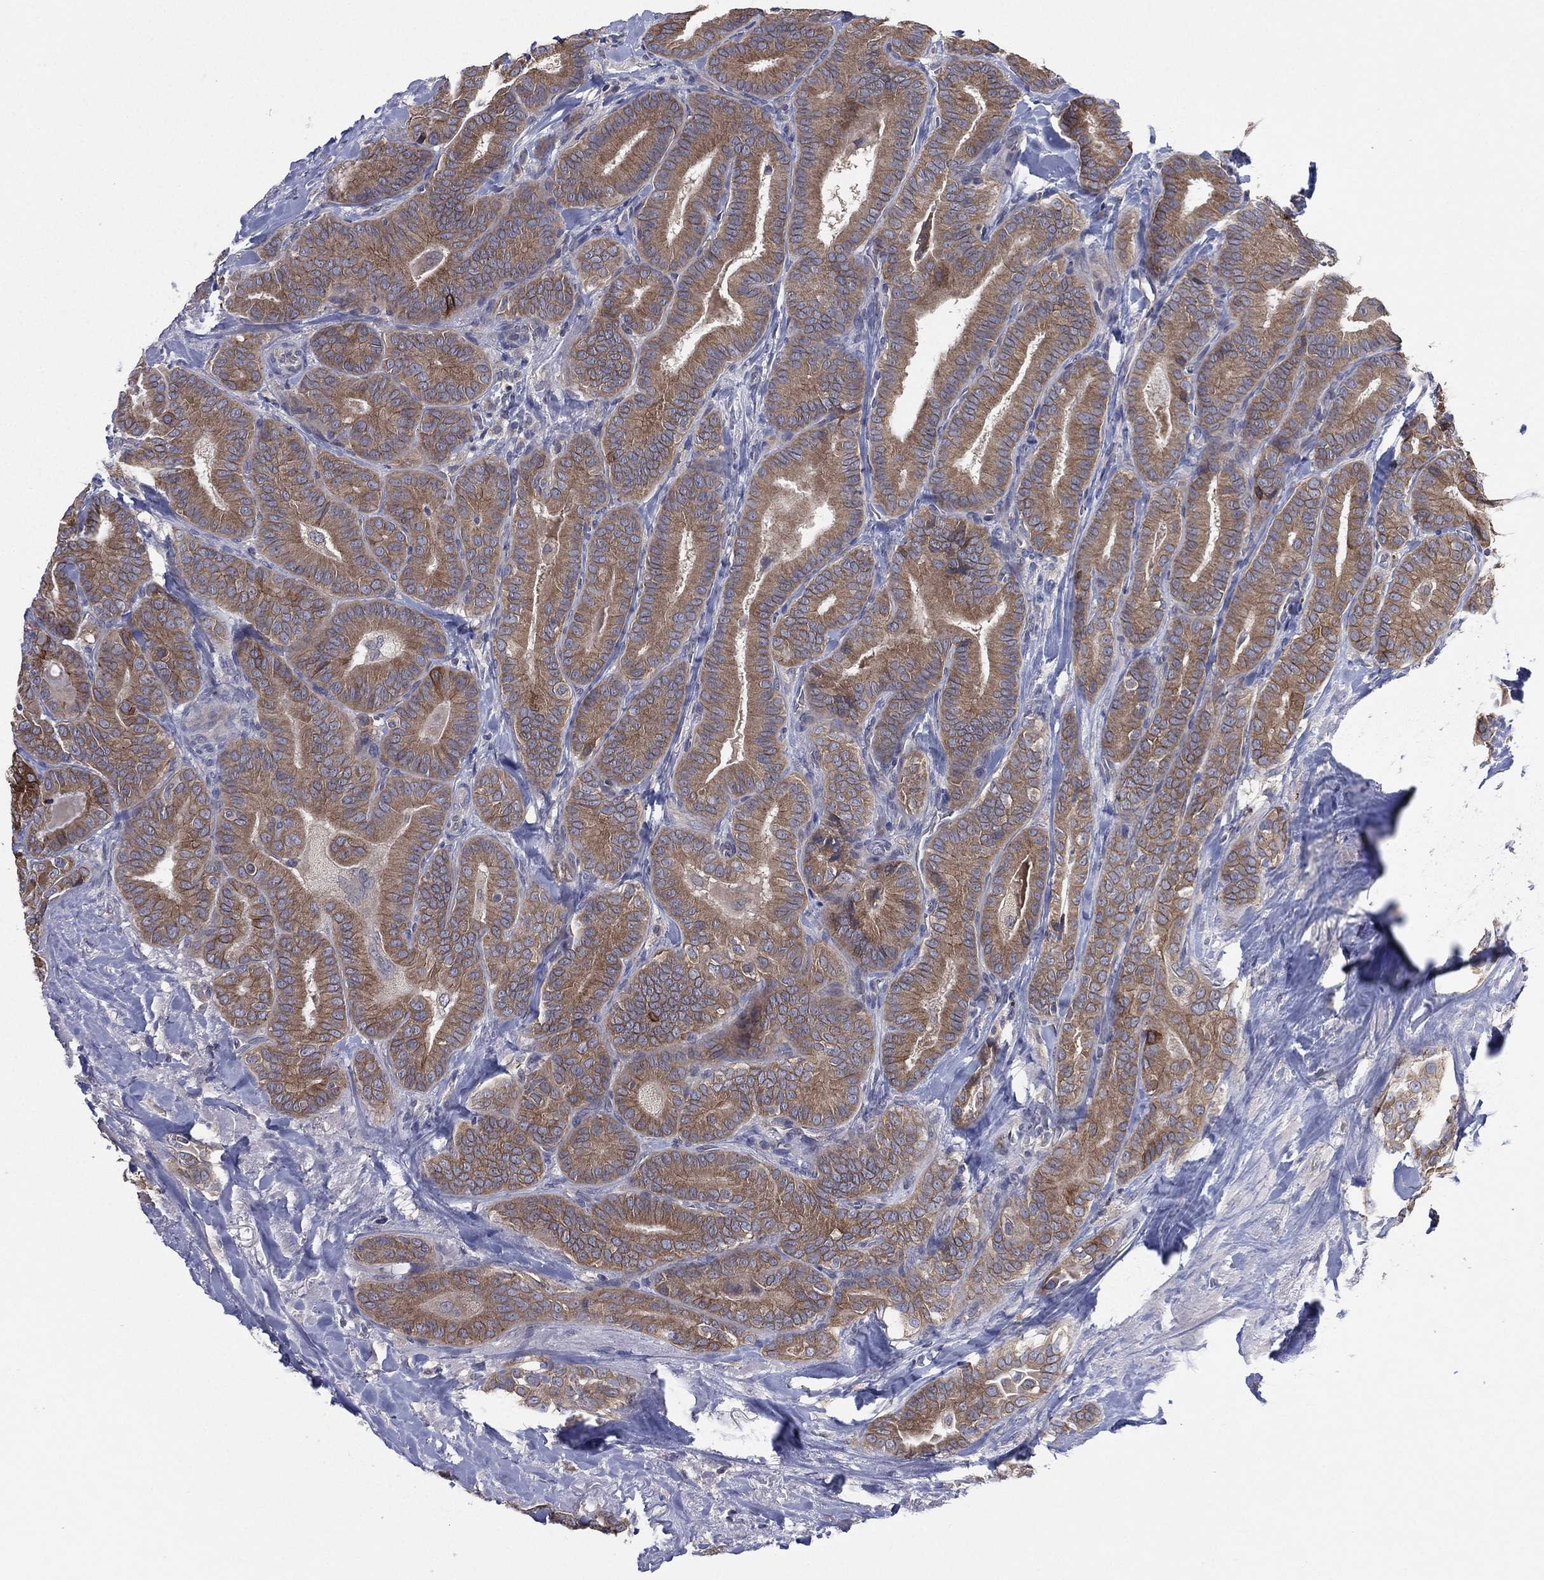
{"staining": {"intensity": "moderate", "quantity": ">75%", "location": "cytoplasmic/membranous"}, "tissue": "thyroid cancer", "cell_type": "Tumor cells", "image_type": "cancer", "snomed": [{"axis": "morphology", "description": "Papillary adenocarcinoma, NOS"}, {"axis": "topography", "description": "Thyroid gland"}], "caption": "An immunohistochemistry (IHC) photomicrograph of tumor tissue is shown. Protein staining in brown highlights moderate cytoplasmic/membranous positivity in papillary adenocarcinoma (thyroid) within tumor cells. The protein of interest is stained brown, and the nuclei are stained in blue (DAB IHC with brightfield microscopy, high magnification).", "gene": "MPP7", "patient": {"sex": "male", "age": 61}}